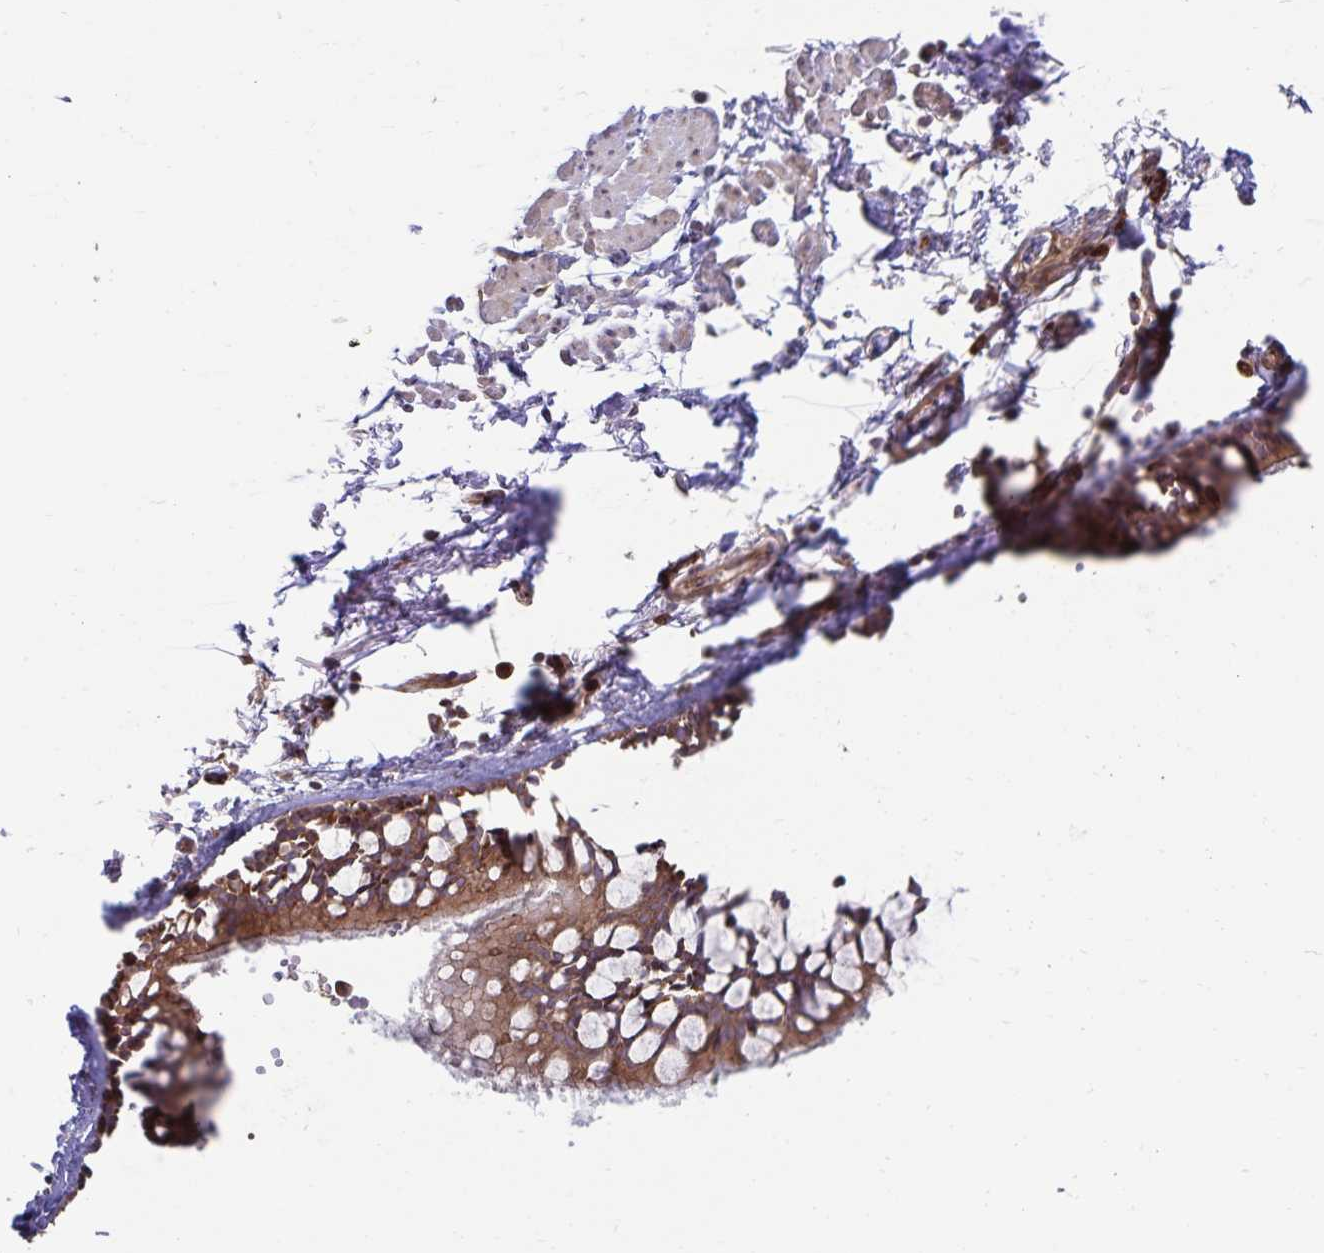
{"staining": {"intensity": "moderate", "quantity": ">75%", "location": "cytoplasmic/membranous"}, "tissue": "bronchus", "cell_type": "Respiratory epithelial cells", "image_type": "normal", "snomed": [{"axis": "morphology", "description": "Normal tissue, NOS"}, {"axis": "topography", "description": "Cartilage tissue"}, {"axis": "topography", "description": "Bronchus"}, {"axis": "topography", "description": "Peripheral nerve tissue"}], "caption": "Immunohistochemical staining of normal human bronchus displays >75% levels of moderate cytoplasmic/membranous protein staining in about >75% of respiratory epithelial cells. The staining was performed using DAB, with brown indicating positive protein expression. Nuclei are stained blue with hematoxylin.", "gene": "SEC62", "patient": {"sex": "female", "age": 59}}